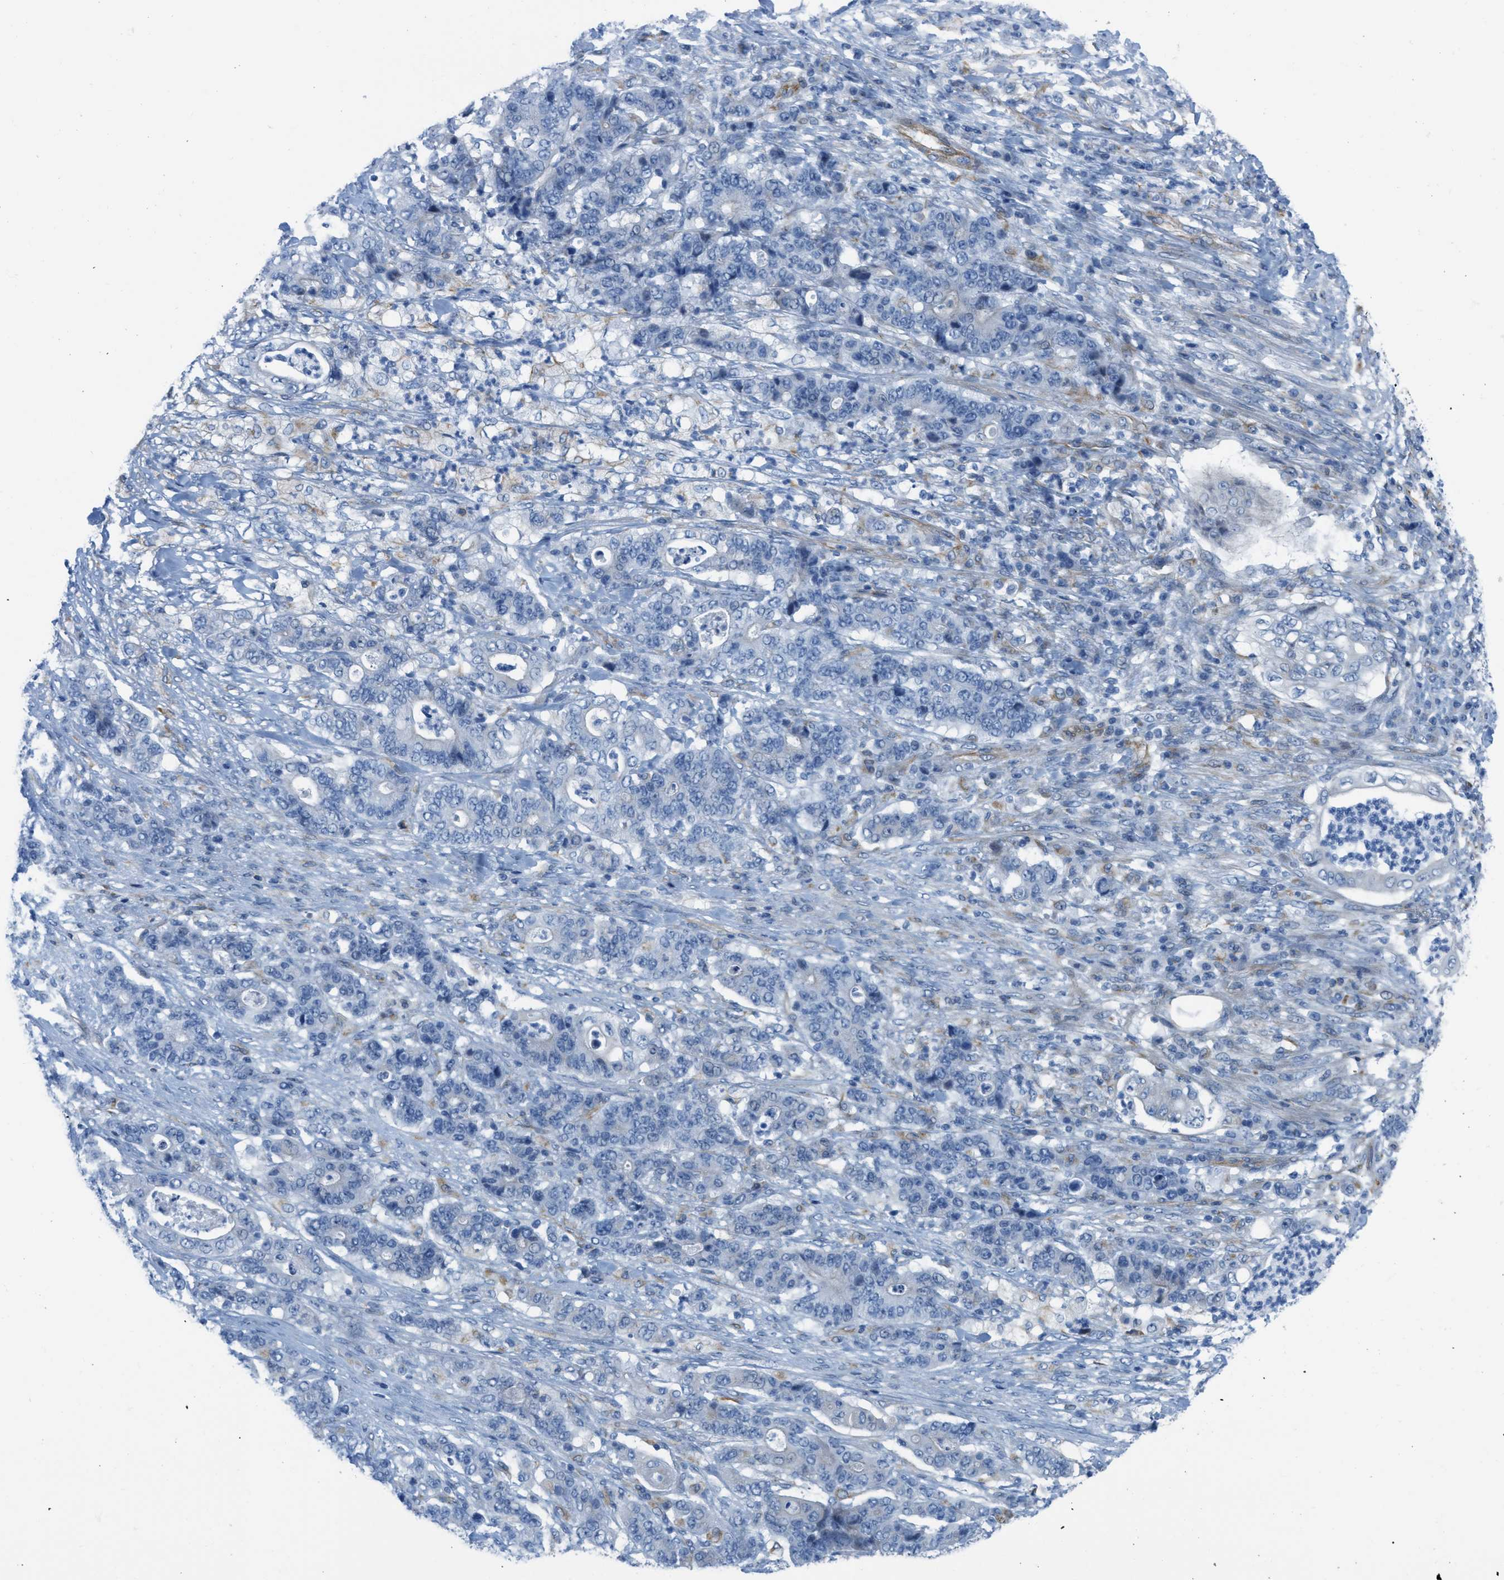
{"staining": {"intensity": "negative", "quantity": "none", "location": "none"}, "tissue": "stomach cancer", "cell_type": "Tumor cells", "image_type": "cancer", "snomed": [{"axis": "morphology", "description": "Adenocarcinoma, NOS"}, {"axis": "topography", "description": "Stomach"}], "caption": "The photomicrograph demonstrates no staining of tumor cells in stomach adenocarcinoma.", "gene": "SLC12A1", "patient": {"sex": "female", "age": 73}}